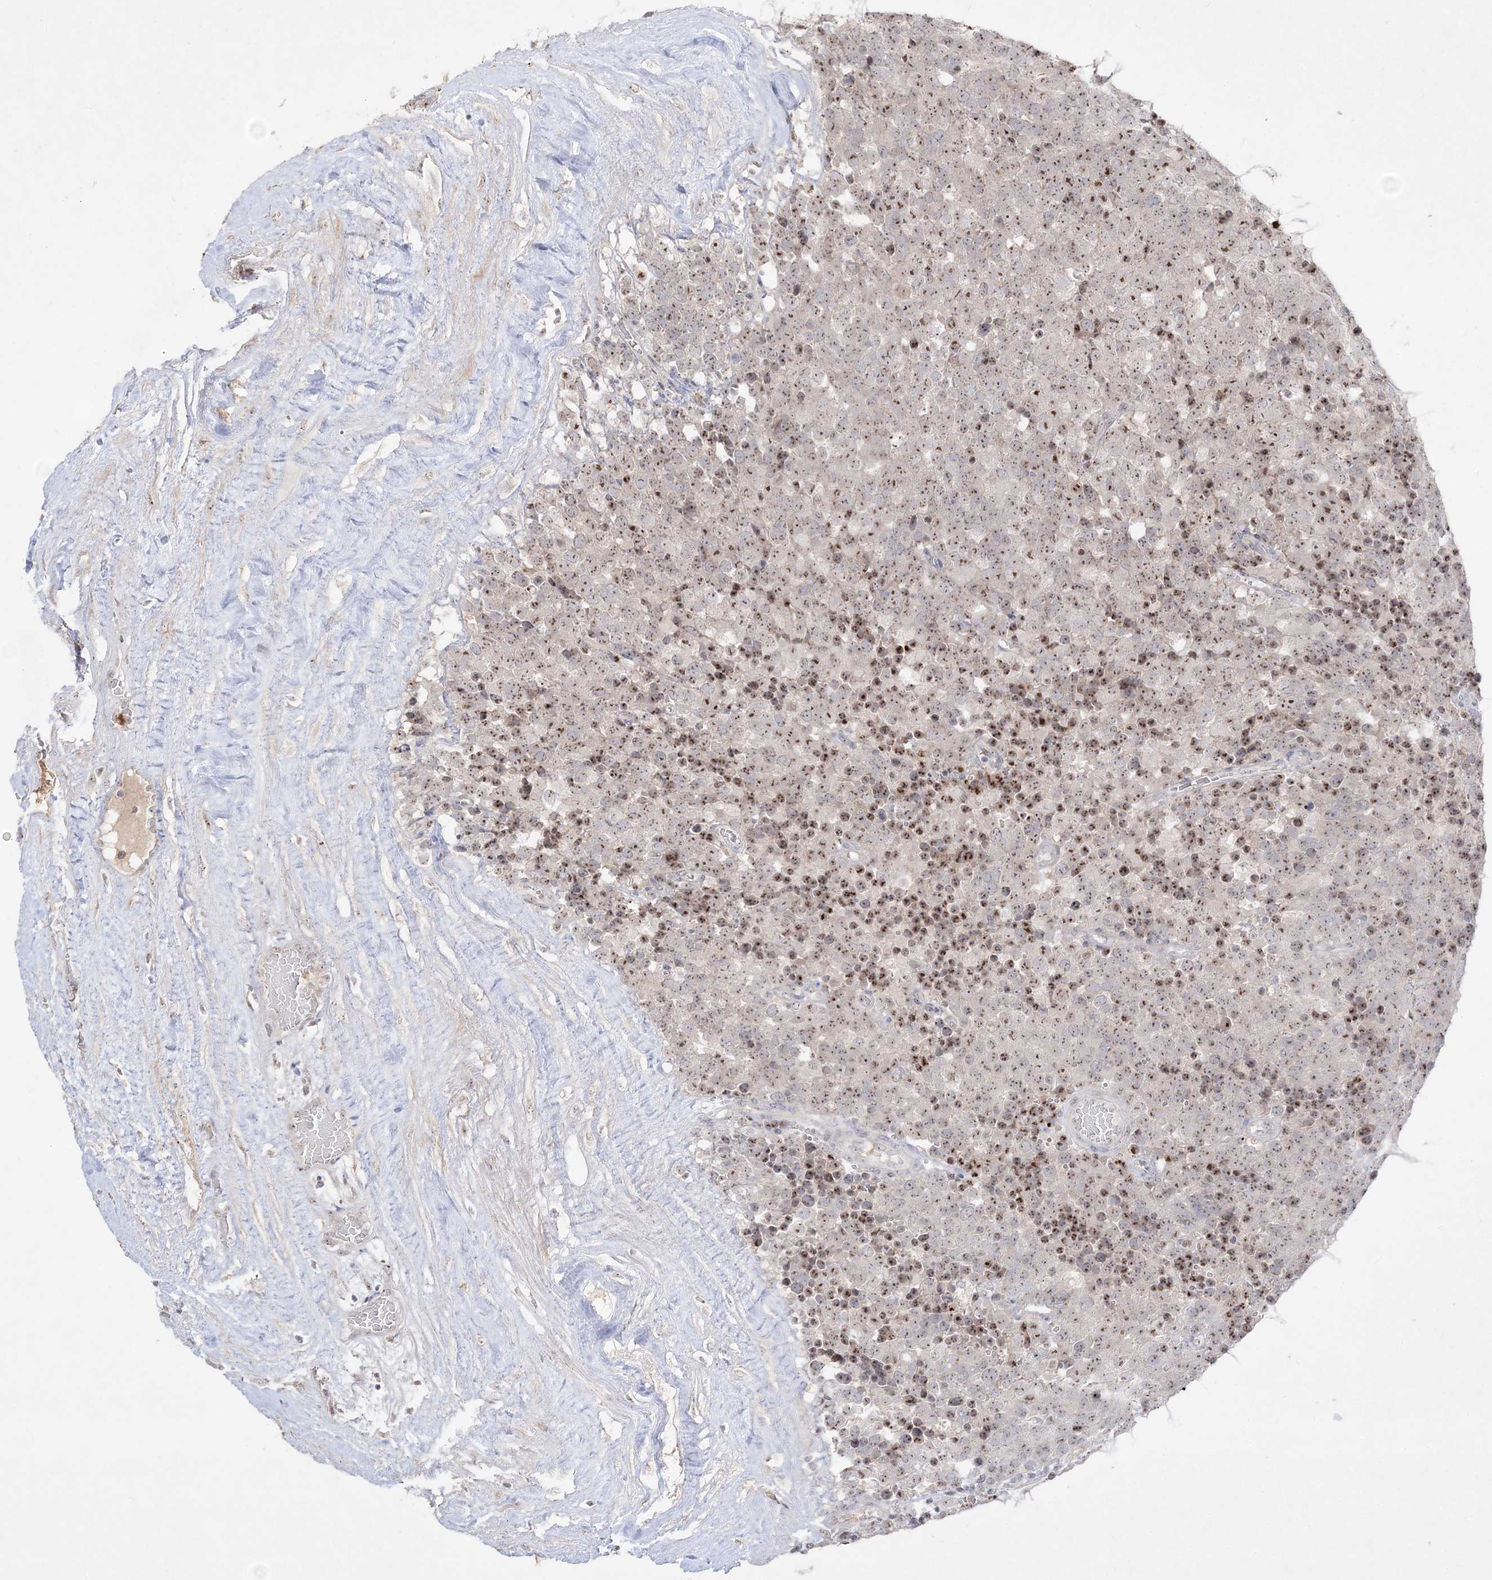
{"staining": {"intensity": "moderate", "quantity": "25%-75%", "location": "nuclear"}, "tissue": "testis cancer", "cell_type": "Tumor cells", "image_type": "cancer", "snomed": [{"axis": "morphology", "description": "Seminoma, NOS"}, {"axis": "topography", "description": "Testis"}], "caption": "Moderate nuclear staining for a protein is appreciated in approximately 25%-75% of tumor cells of testis seminoma using IHC.", "gene": "NOP16", "patient": {"sex": "male", "age": 71}}